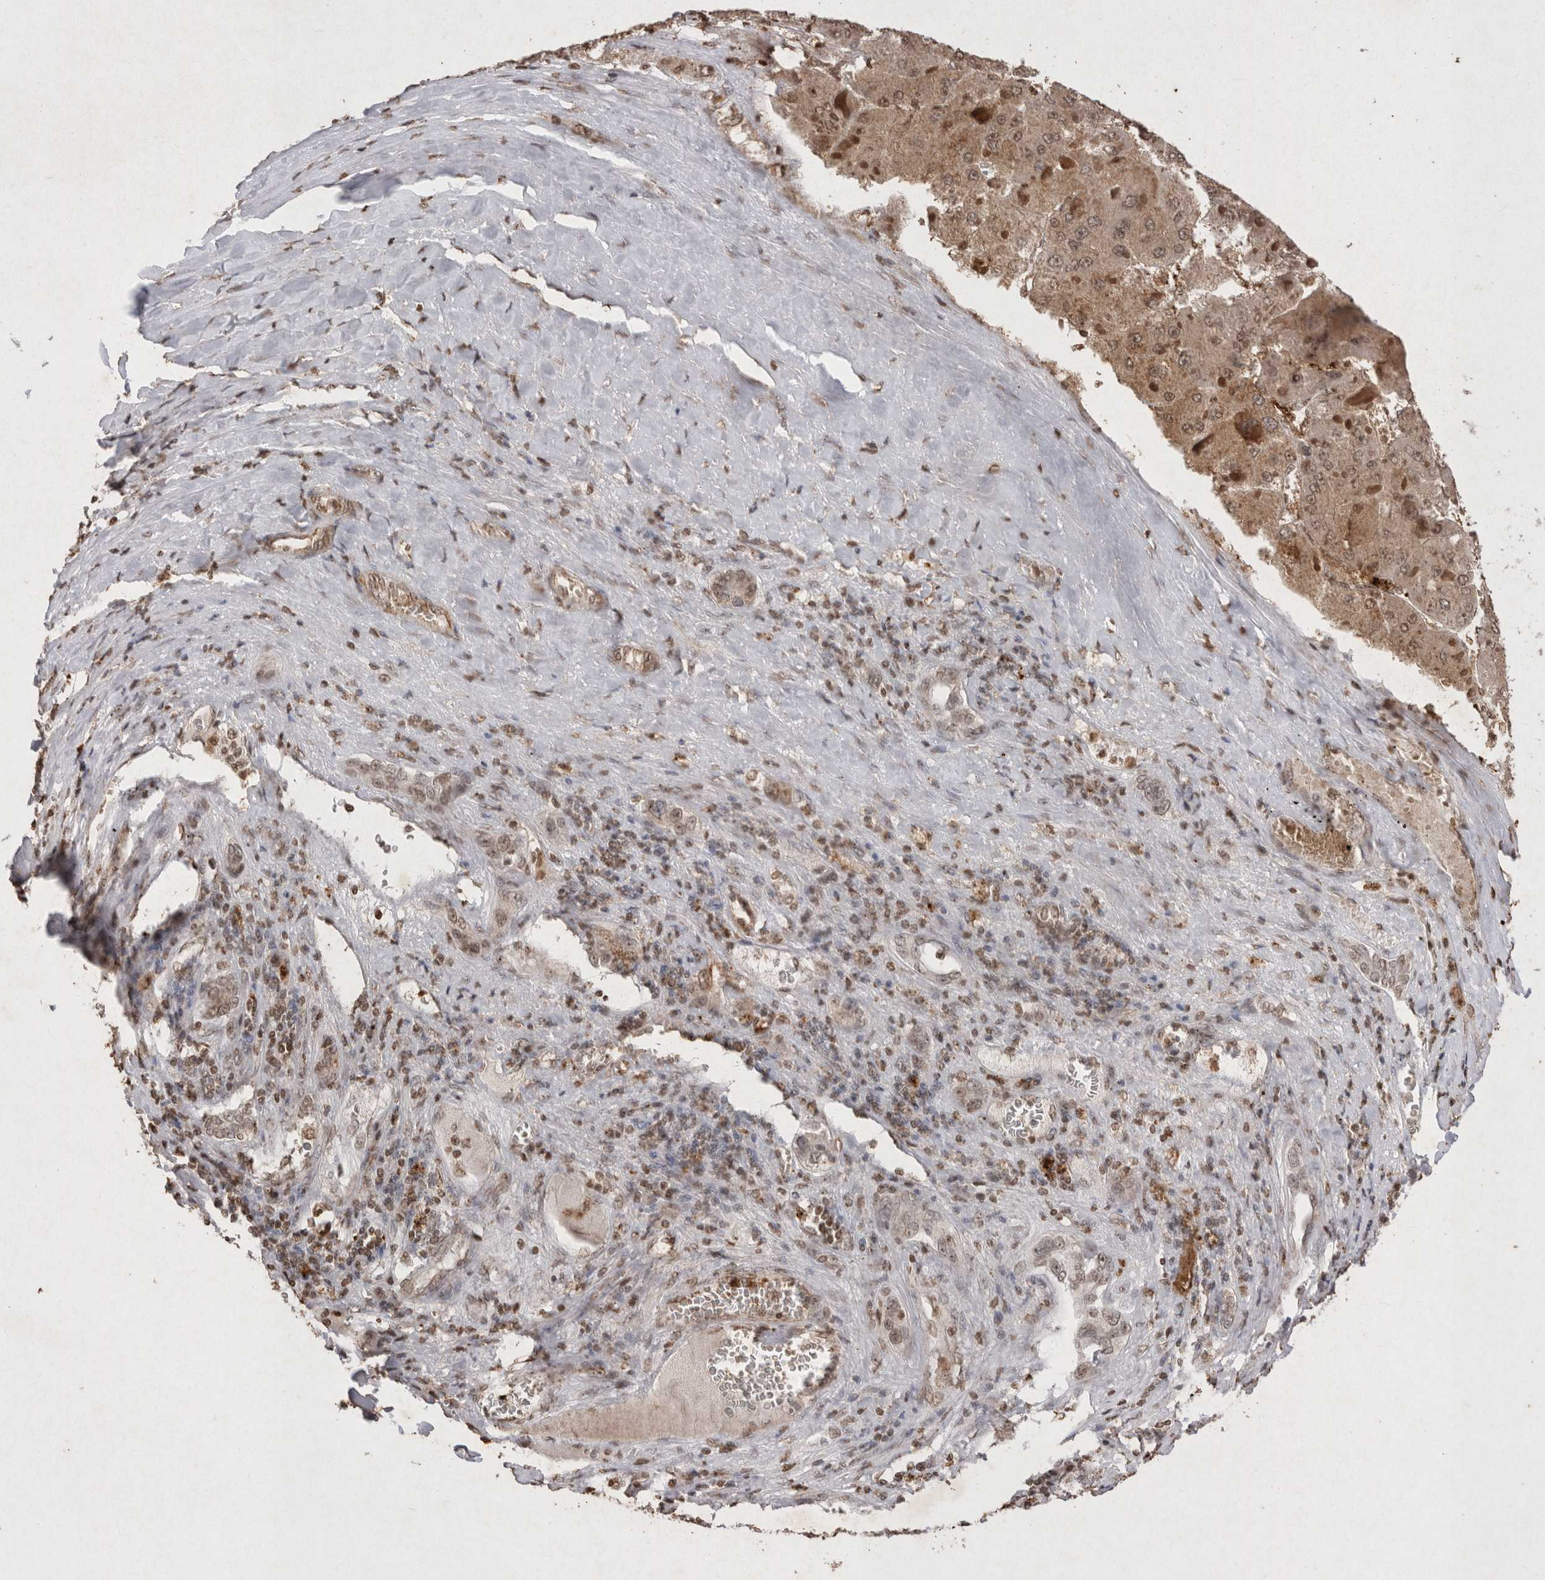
{"staining": {"intensity": "moderate", "quantity": ">75%", "location": "cytoplasmic/membranous,nuclear"}, "tissue": "liver cancer", "cell_type": "Tumor cells", "image_type": "cancer", "snomed": [{"axis": "morphology", "description": "Carcinoma, Hepatocellular, NOS"}, {"axis": "topography", "description": "Liver"}], "caption": "Hepatocellular carcinoma (liver) was stained to show a protein in brown. There is medium levels of moderate cytoplasmic/membranous and nuclear expression in approximately >75% of tumor cells. (Stains: DAB in brown, nuclei in blue, Microscopy: brightfield microscopy at high magnification).", "gene": "STK11", "patient": {"sex": "female", "age": 73}}